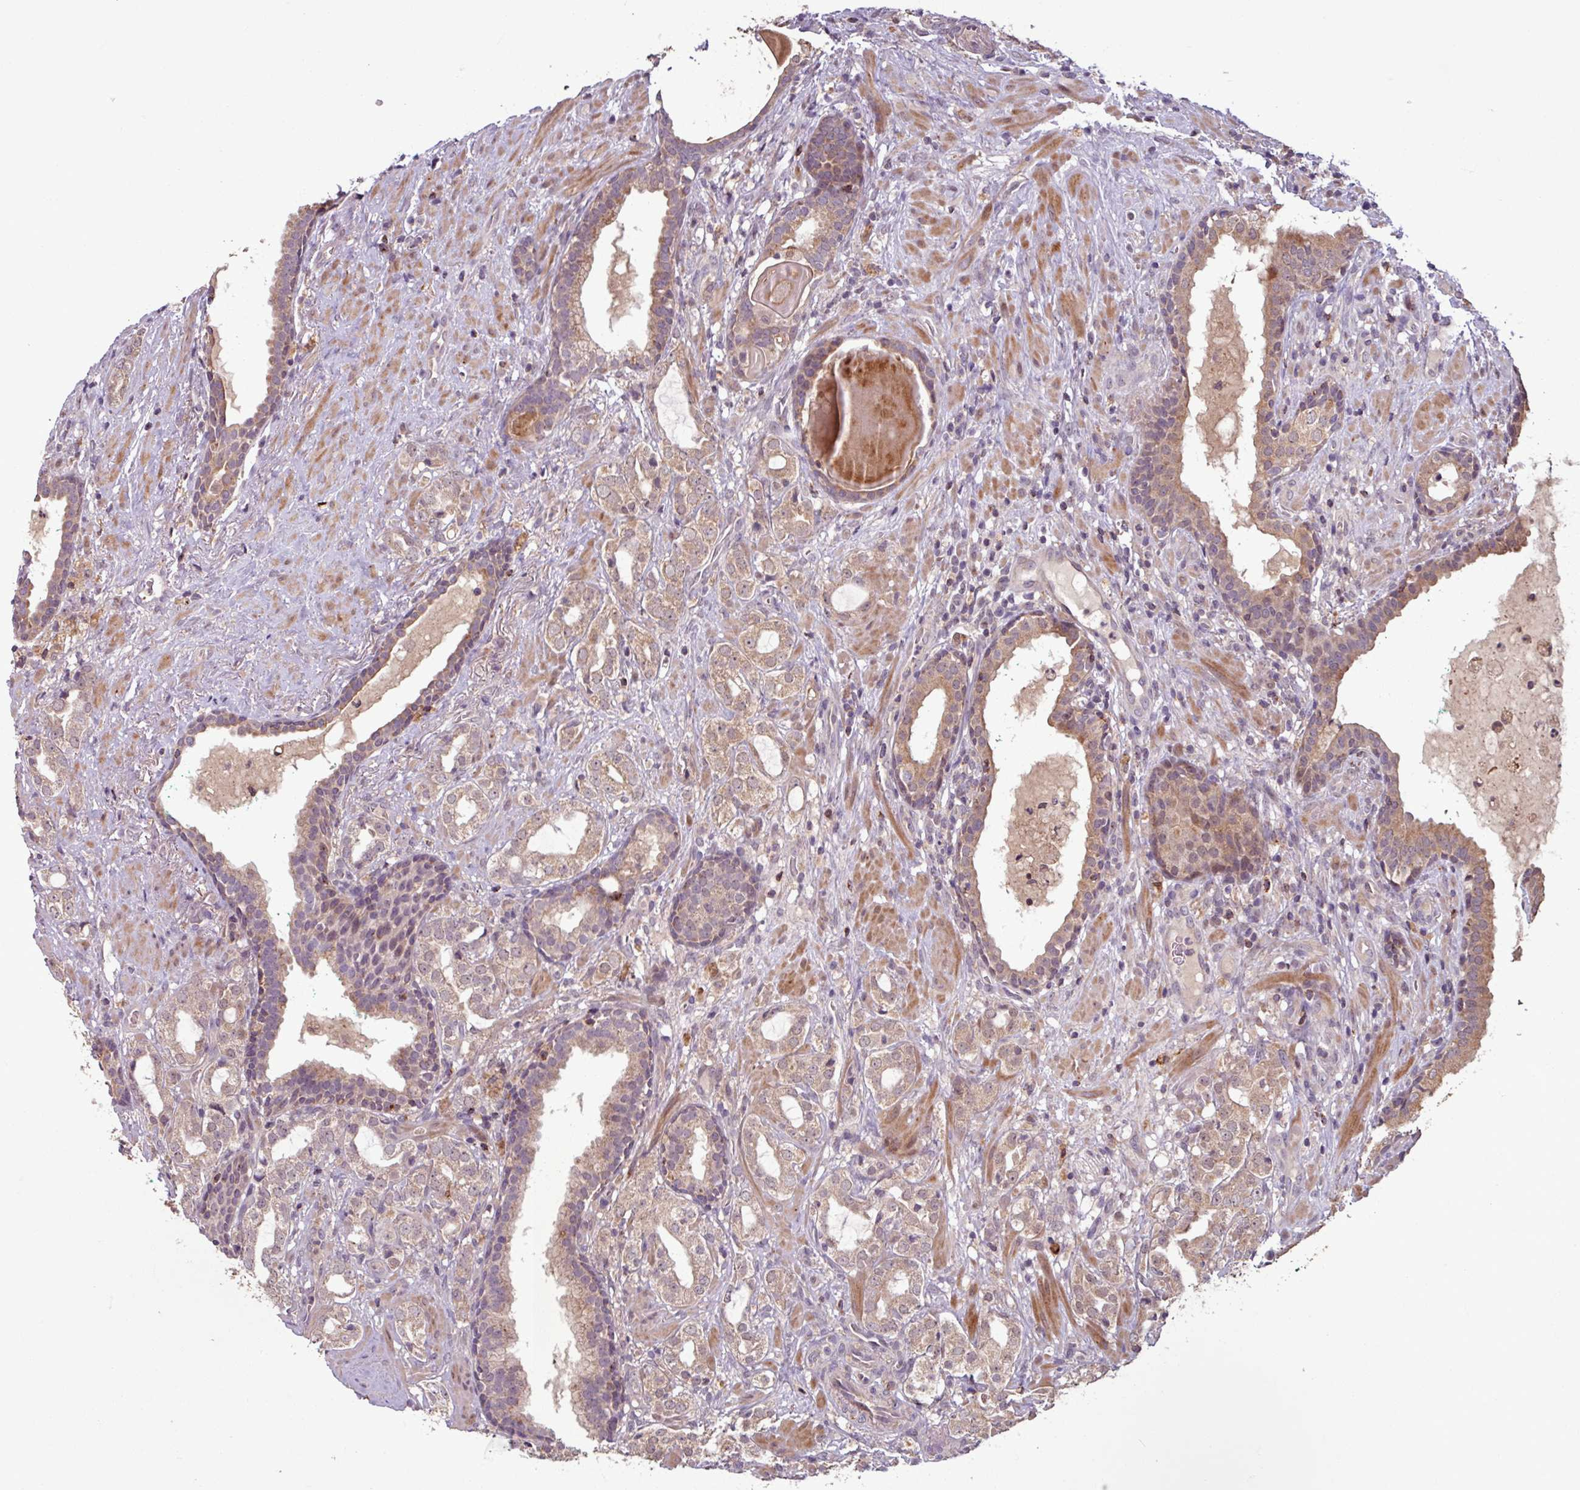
{"staining": {"intensity": "moderate", "quantity": "25%-75%", "location": "cytoplasmic/membranous,nuclear"}, "tissue": "prostate cancer", "cell_type": "Tumor cells", "image_type": "cancer", "snomed": [{"axis": "morphology", "description": "Adenocarcinoma, High grade"}, {"axis": "topography", "description": "Prostate"}], "caption": "Immunohistochemistry (IHC) staining of high-grade adenocarcinoma (prostate), which displays medium levels of moderate cytoplasmic/membranous and nuclear positivity in approximately 25%-75% of tumor cells indicating moderate cytoplasmic/membranous and nuclear protein staining. The staining was performed using DAB (3,3'-diaminobenzidine) (brown) for protein detection and nuclei were counterstained in hematoxylin (blue).", "gene": "OR6B1", "patient": {"sex": "male", "age": 64}}